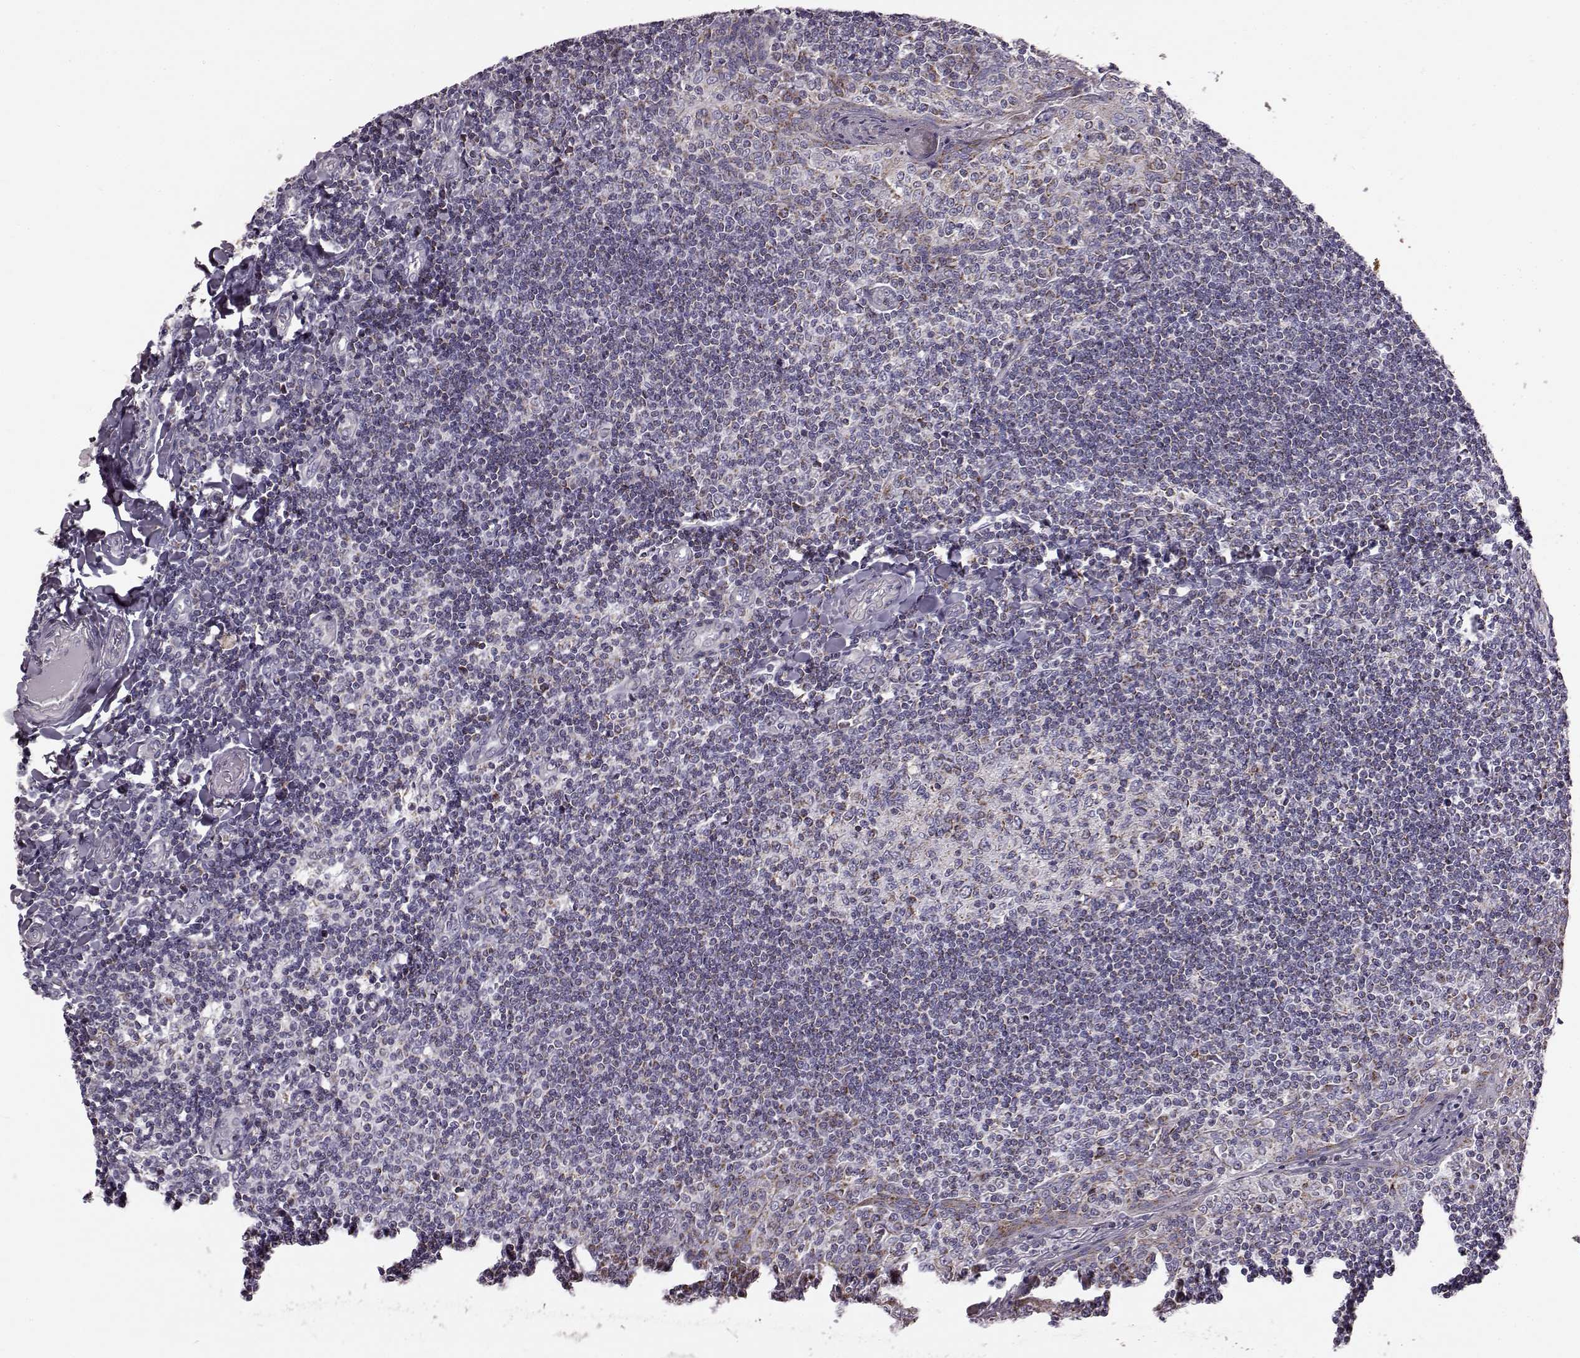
{"staining": {"intensity": "moderate", "quantity": "<25%", "location": "cytoplasmic/membranous"}, "tissue": "tonsil", "cell_type": "Germinal center cells", "image_type": "normal", "snomed": [{"axis": "morphology", "description": "Normal tissue, NOS"}, {"axis": "topography", "description": "Tonsil"}], "caption": "Brown immunohistochemical staining in benign human tonsil reveals moderate cytoplasmic/membranous expression in about <25% of germinal center cells. (brown staining indicates protein expression, while blue staining denotes nuclei).", "gene": "ATP5MF", "patient": {"sex": "female", "age": 12}}